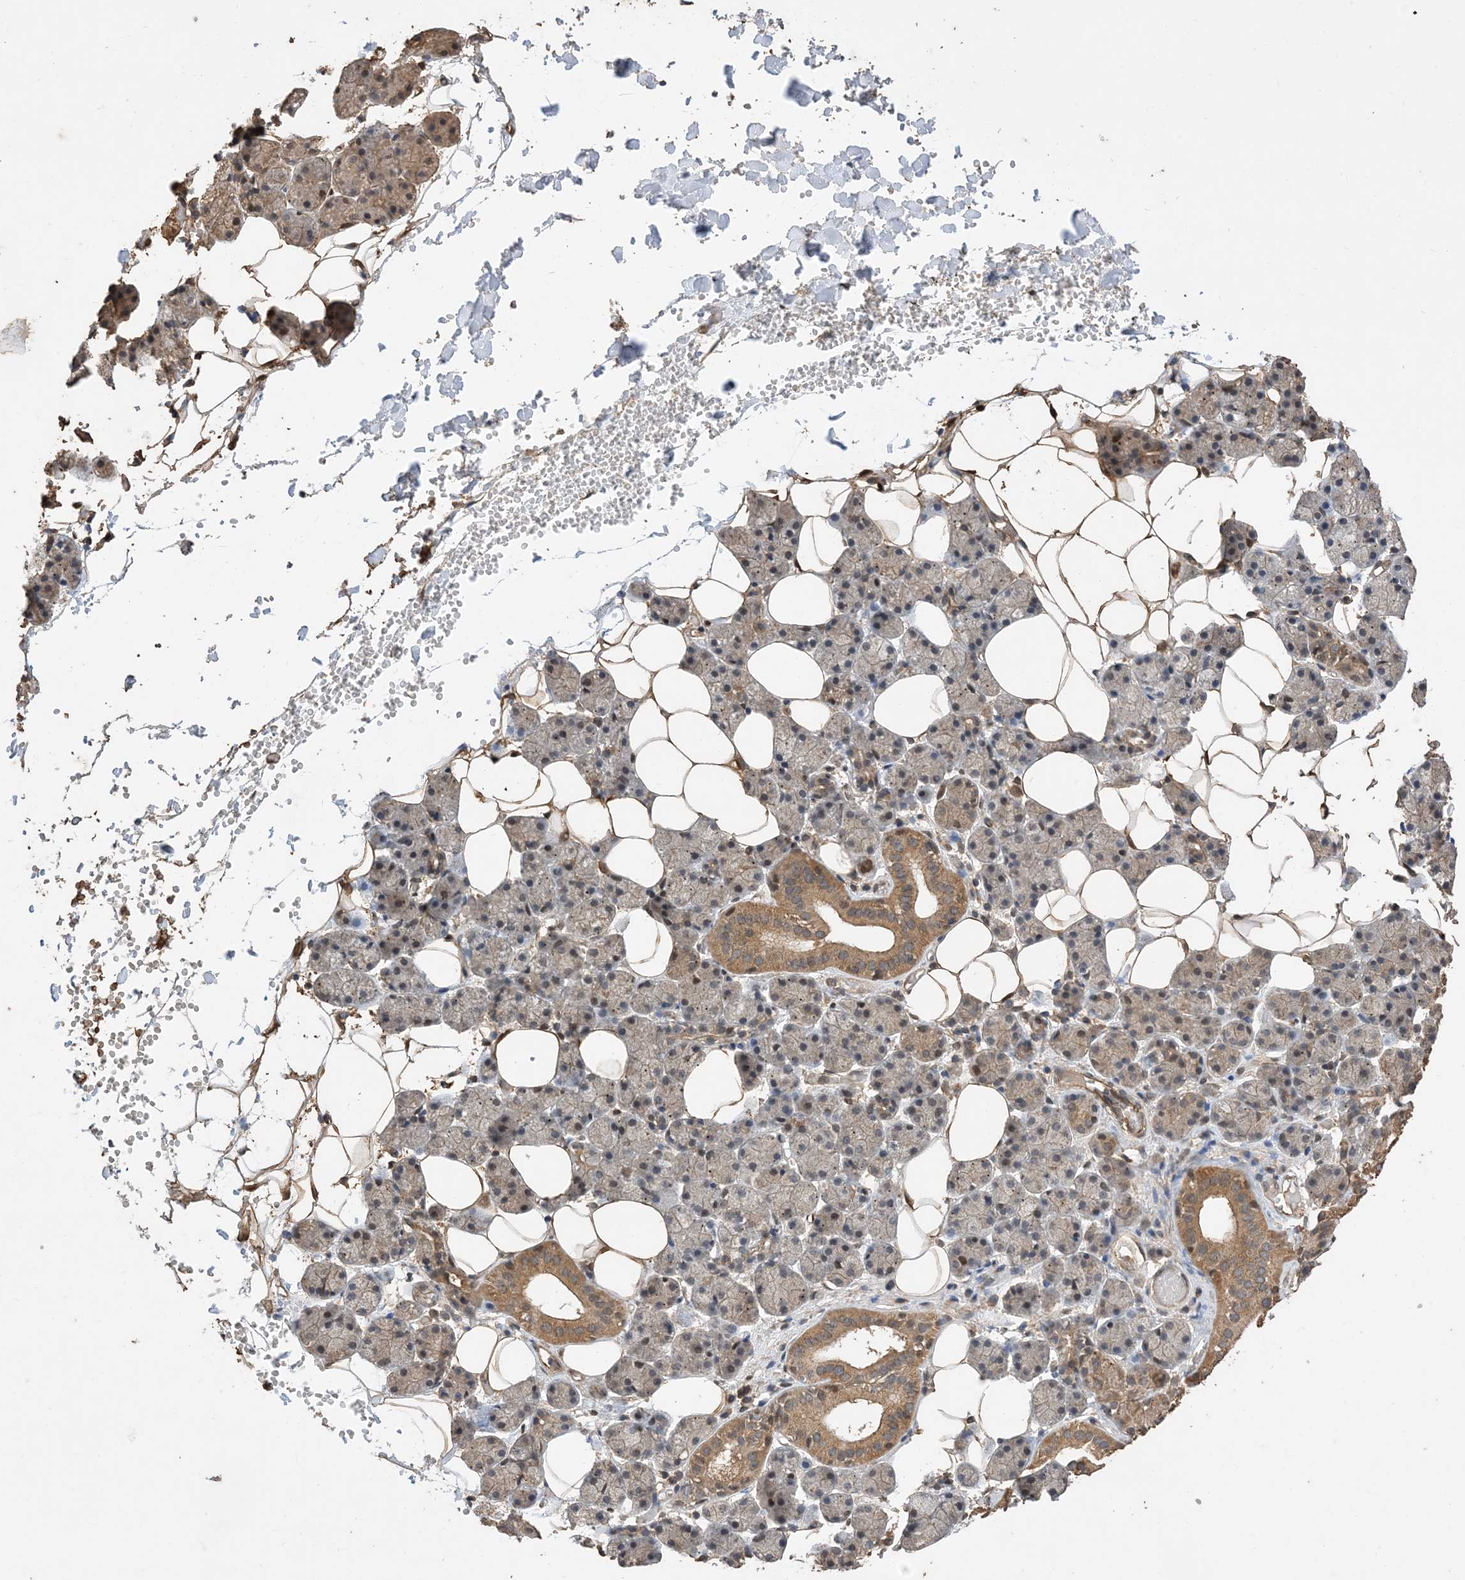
{"staining": {"intensity": "moderate", "quantity": "25%-75%", "location": "cytoplasmic/membranous"}, "tissue": "salivary gland", "cell_type": "Glandular cells", "image_type": "normal", "snomed": [{"axis": "morphology", "description": "Normal tissue, NOS"}, {"axis": "topography", "description": "Salivary gland"}], "caption": "IHC staining of normal salivary gland, which reveals medium levels of moderate cytoplasmic/membranous staining in about 25%-75% of glandular cells indicating moderate cytoplasmic/membranous protein staining. The staining was performed using DAB (brown) for protein detection and nuclei were counterstained in hematoxylin (blue).", "gene": "ZKSCAN5", "patient": {"sex": "female", "age": 33}}